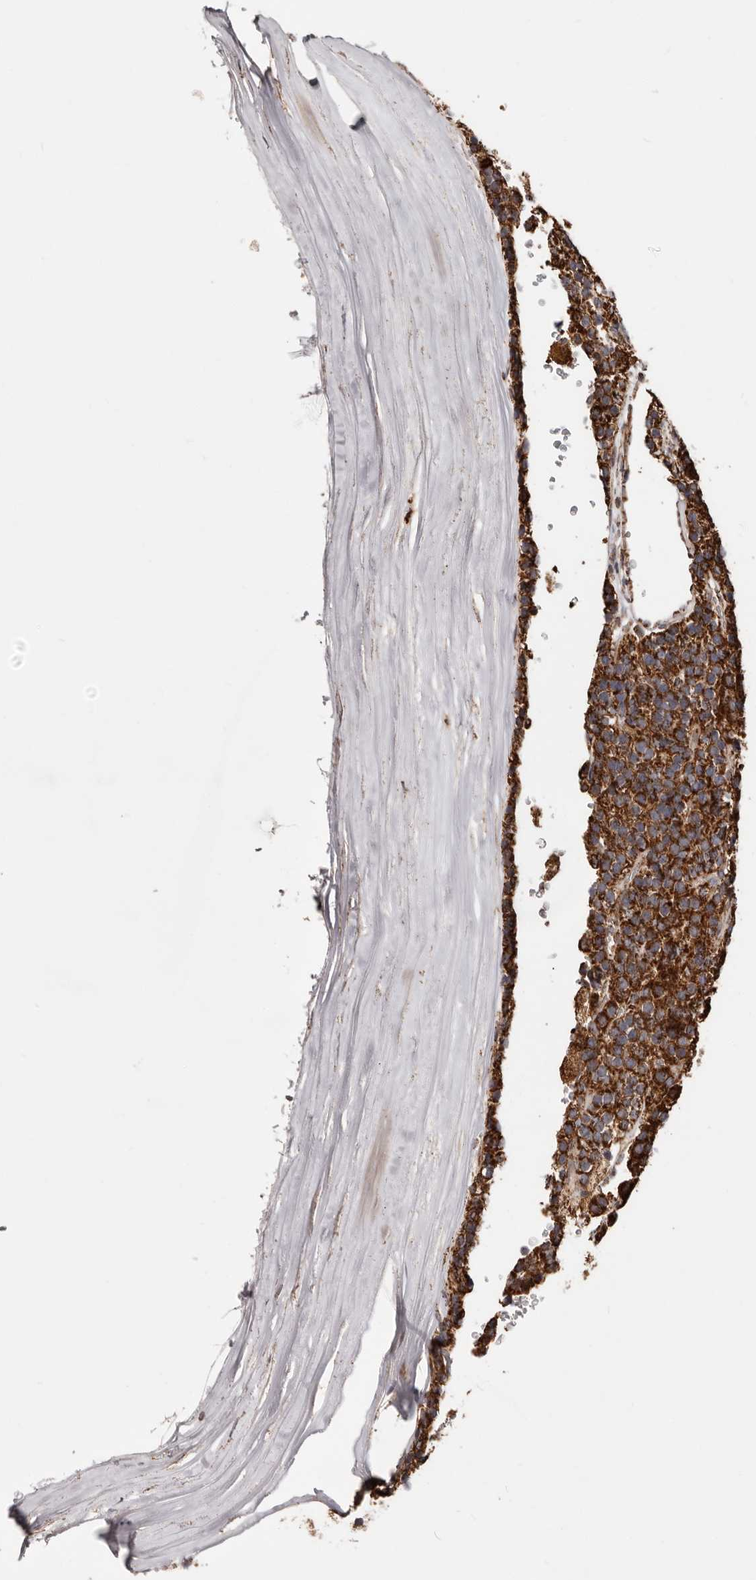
{"staining": {"intensity": "strong", "quantity": ">75%", "location": "cytoplasmic/membranous"}, "tissue": "parathyroid gland", "cell_type": "Glandular cells", "image_type": "normal", "snomed": [{"axis": "morphology", "description": "Normal tissue, NOS"}, {"axis": "morphology", "description": "Adenoma, NOS"}, {"axis": "topography", "description": "Parathyroid gland"}], "caption": "Immunohistochemical staining of normal human parathyroid gland exhibits strong cytoplasmic/membranous protein staining in approximately >75% of glandular cells.", "gene": "PRKACB", "patient": {"sex": "female", "age": 86}}